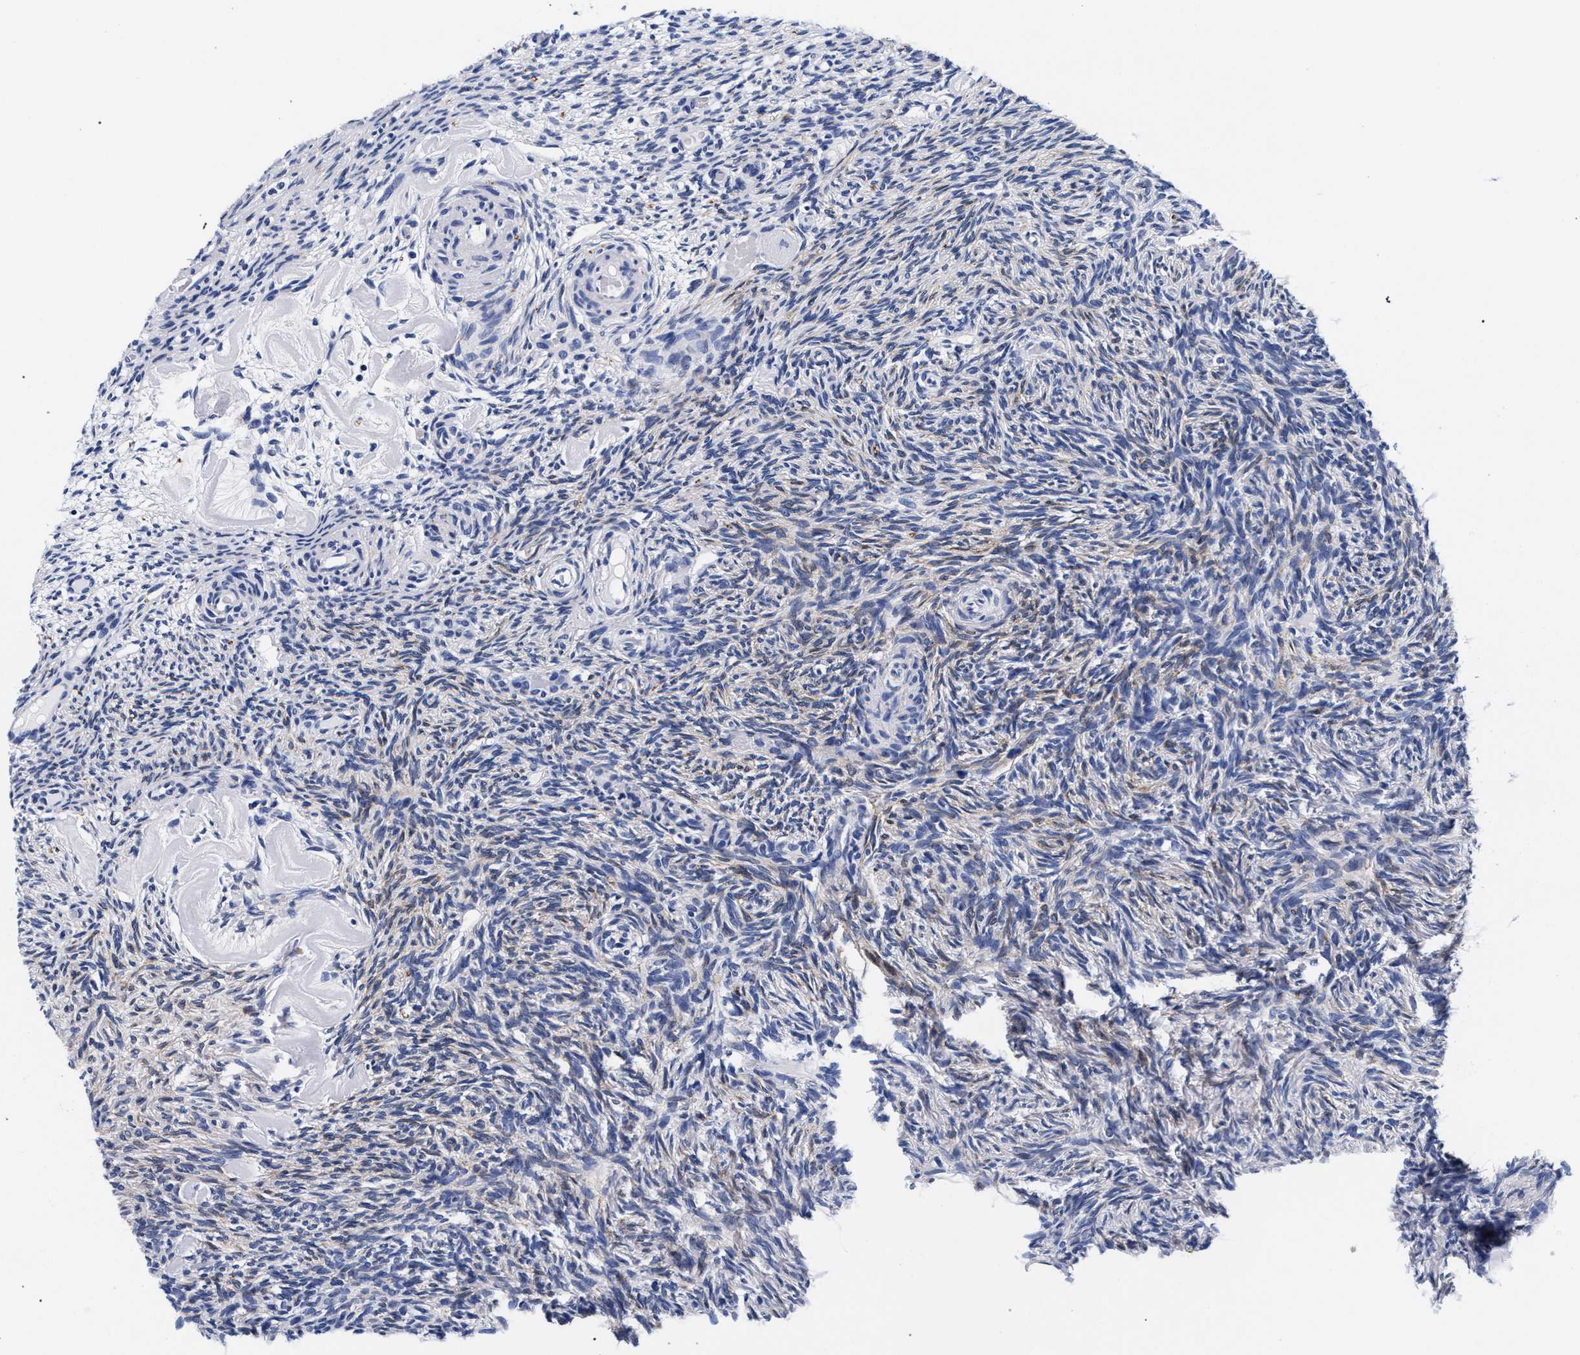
{"staining": {"intensity": "weak", "quantity": "<25%", "location": "cytoplasmic/membranous"}, "tissue": "ovary", "cell_type": "Ovarian stroma cells", "image_type": "normal", "snomed": [{"axis": "morphology", "description": "Normal tissue, NOS"}, {"axis": "topography", "description": "Ovary"}], "caption": "High magnification brightfield microscopy of normal ovary stained with DAB (3,3'-diaminobenzidine) (brown) and counterstained with hematoxylin (blue): ovarian stroma cells show no significant staining.", "gene": "RAB3B", "patient": {"sex": "female", "age": 60}}